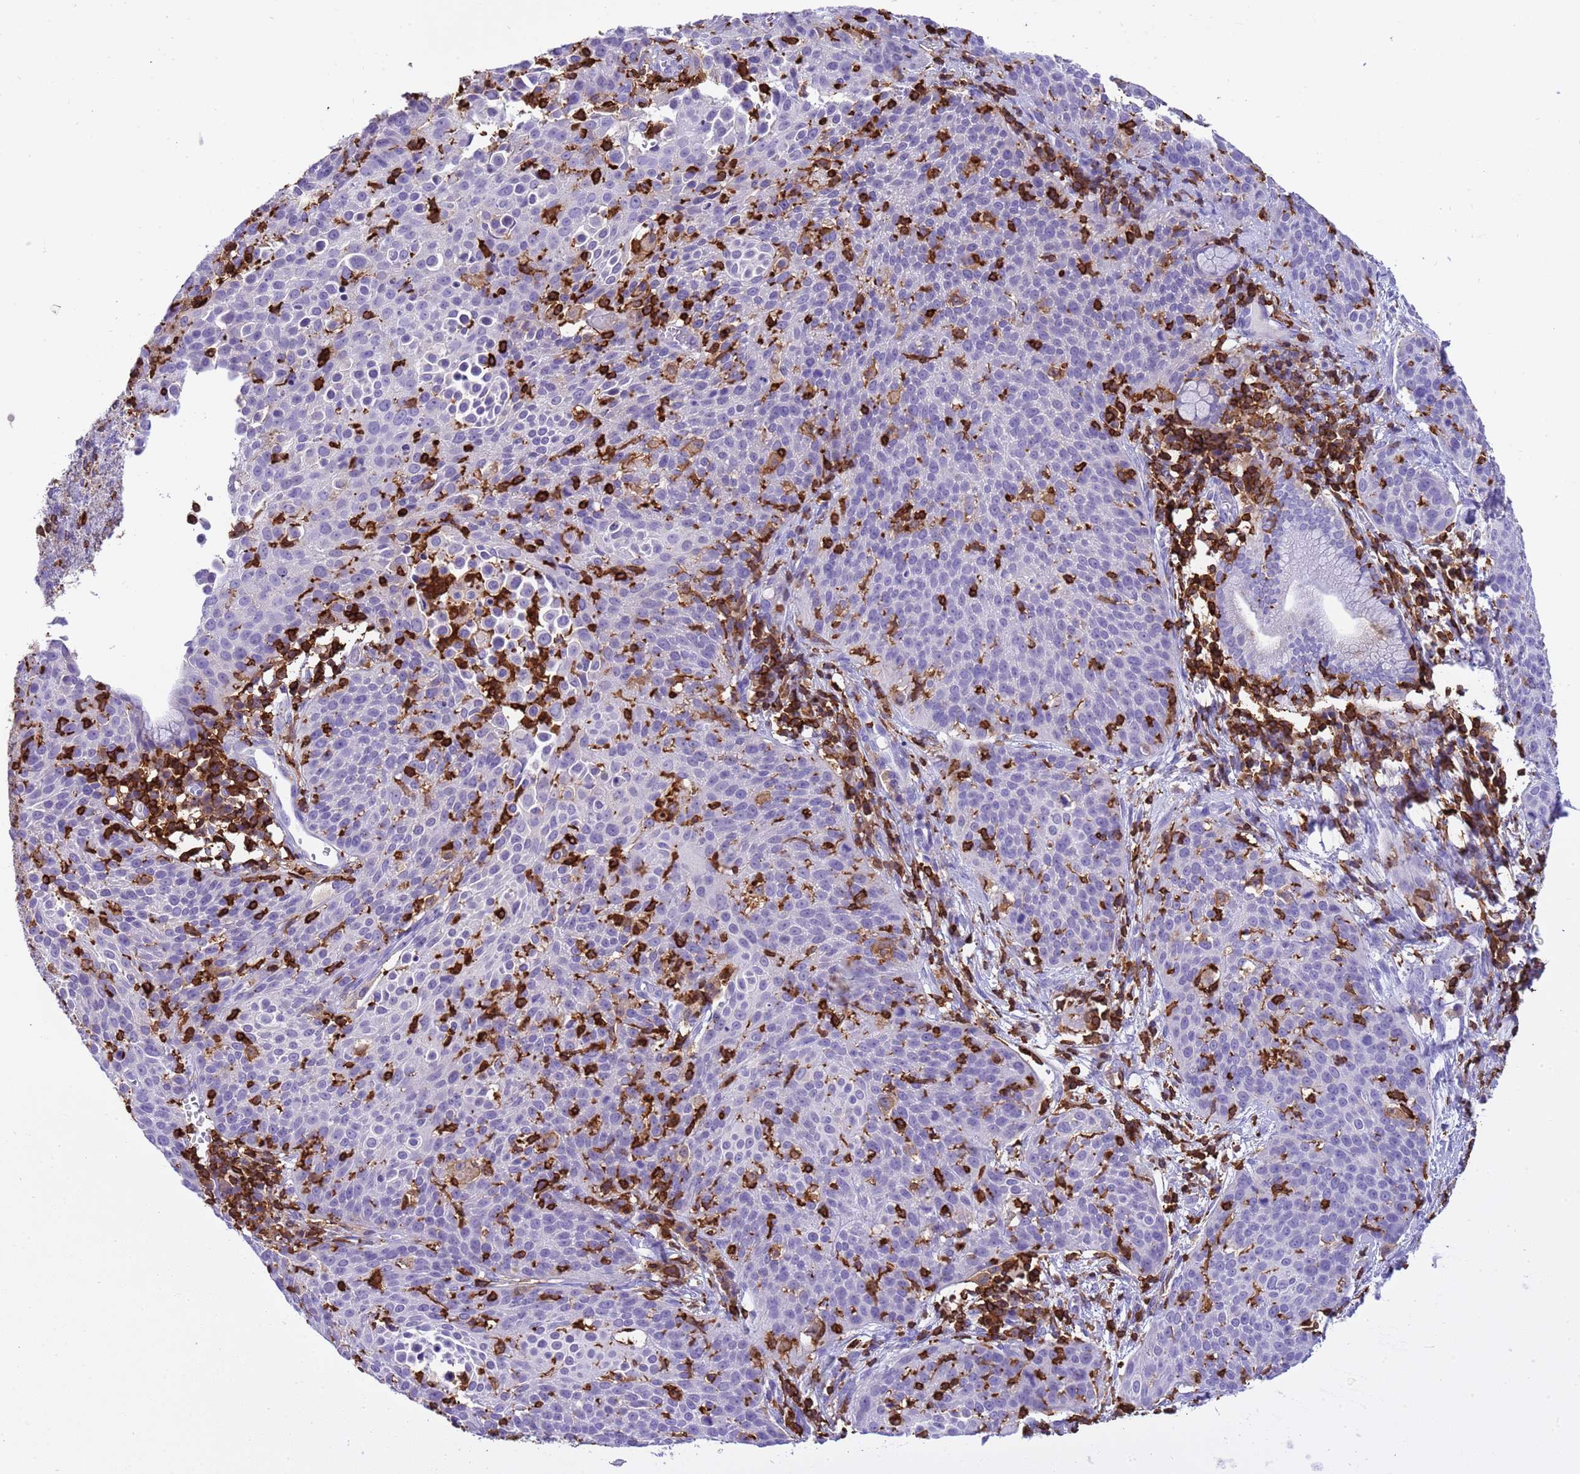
{"staining": {"intensity": "negative", "quantity": "none", "location": "none"}, "tissue": "cervical cancer", "cell_type": "Tumor cells", "image_type": "cancer", "snomed": [{"axis": "morphology", "description": "Squamous cell carcinoma, NOS"}, {"axis": "topography", "description": "Cervix"}], "caption": "Immunohistochemical staining of human cervical squamous cell carcinoma exhibits no significant positivity in tumor cells.", "gene": "IRF5", "patient": {"sex": "female", "age": 38}}